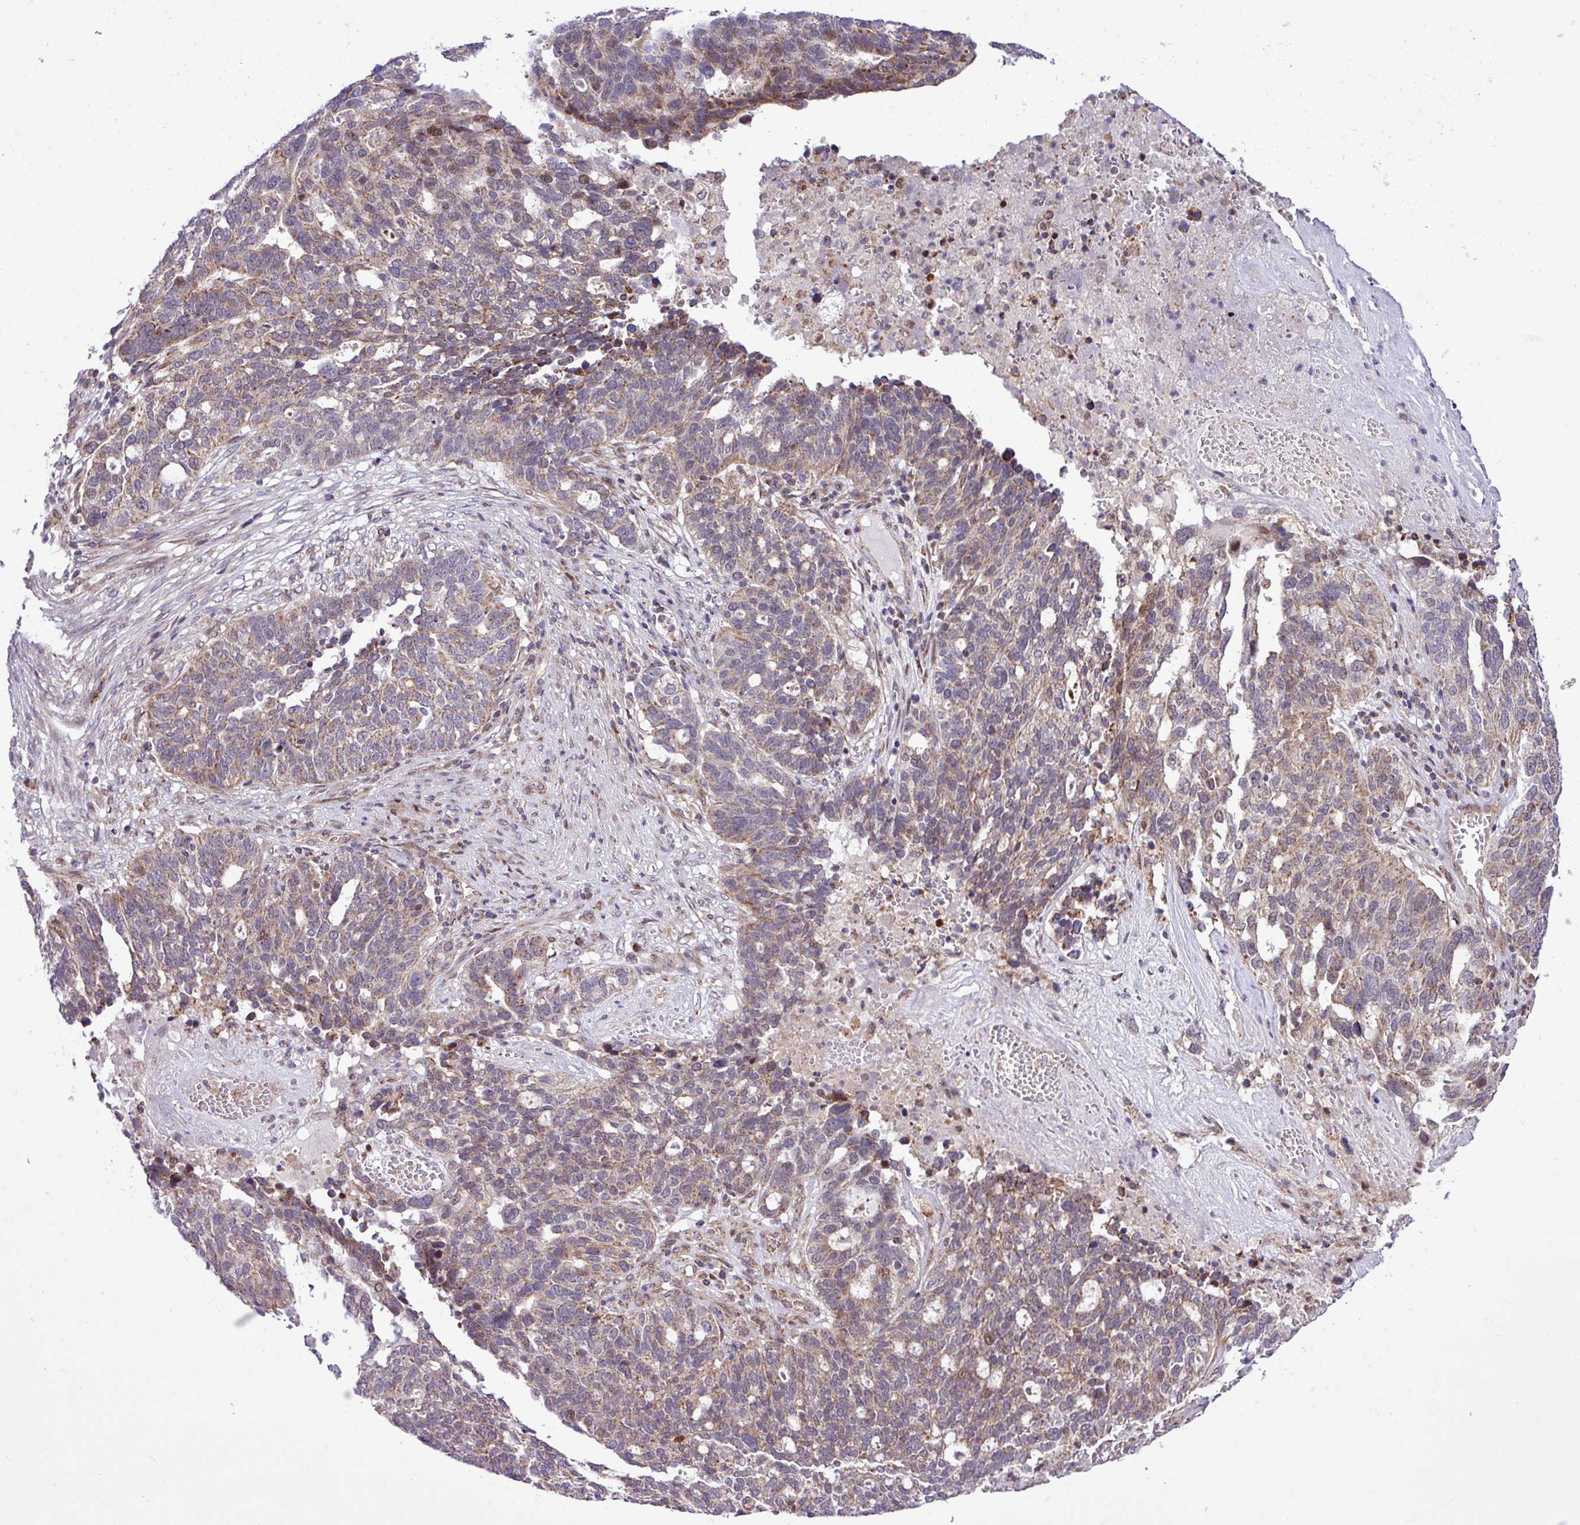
{"staining": {"intensity": "moderate", "quantity": "25%-75%", "location": "cytoplasmic/membranous"}, "tissue": "ovarian cancer", "cell_type": "Tumor cells", "image_type": "cancer", "snomed": [{"axis": "morphology", "description": "Cystadenocarcinoma, serous, NOS"}, {"axis": "topography", "description": "Ovary"}], "caption": "Serous cystadenocarcinoma (ovarian) stained for a protein (brown) shows moderate cytoplasmic/membranous positive positivity in about 25%-75% of tumor cells.", "gene": "B3GNT9", "patient": {"sex": "female", "age": 59}}